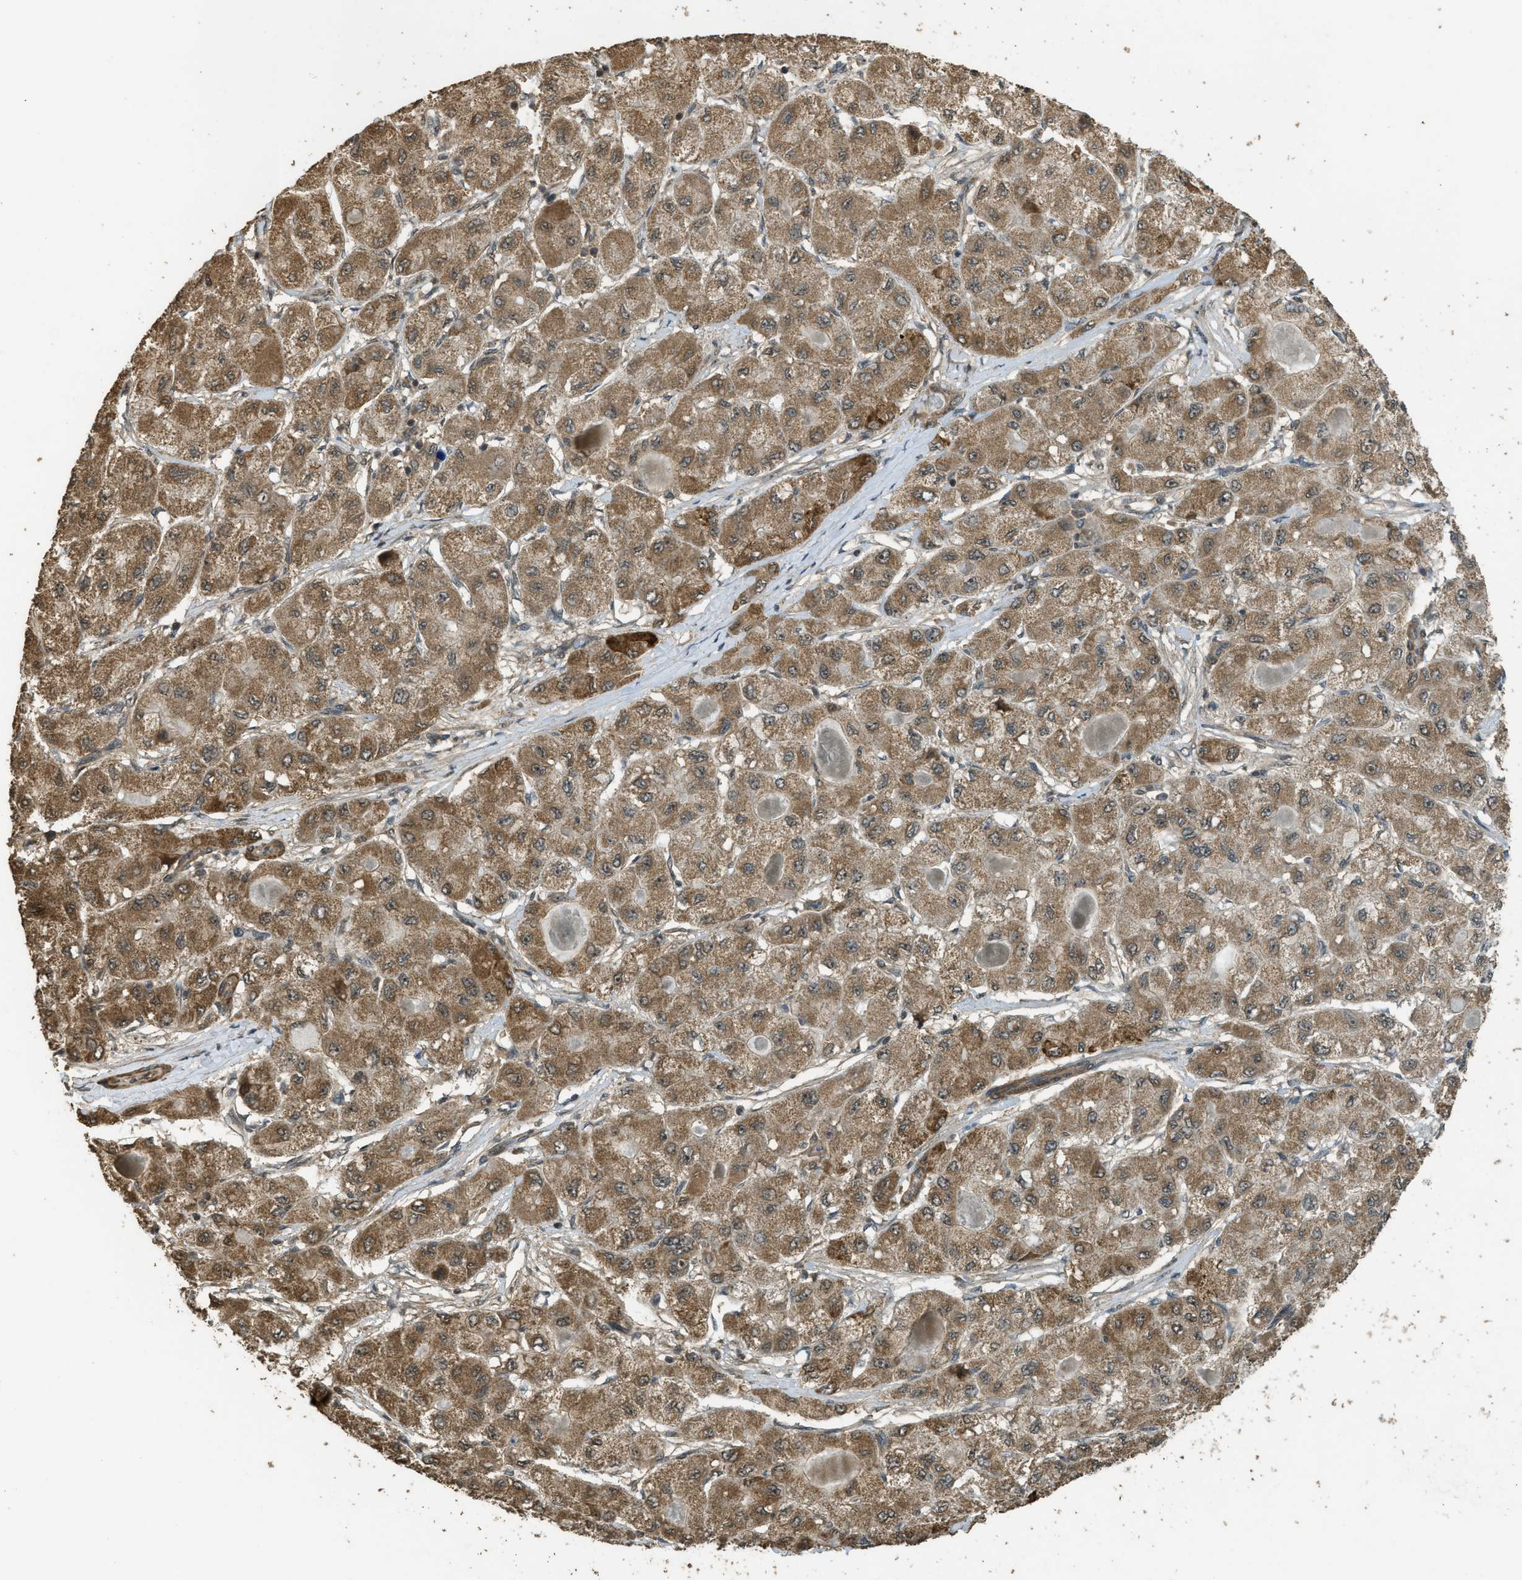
{"staining": {"intensity": "moderate", "quantity": ">75%", "location": "cytoplasmic/membranous"}, "tissue": "liver cancer", "cell_type": "Tumor cells", "image_type": "cancer", "snomed": [{"axis": "morphology", "description": "Carcinoma, Hepatocellular, NOS"}, {"axis": "topography", "description": "Liver"}], "caption": "Liver cancer (hepatocellular carcinoma) was stained to show a protein in brown. There is medium levels of moderate cytoplasmic/membranous expression in approximately >75% of tumor cells.", "gene": "CTPS1", "patient": {"sex": "male", "age": 80}}